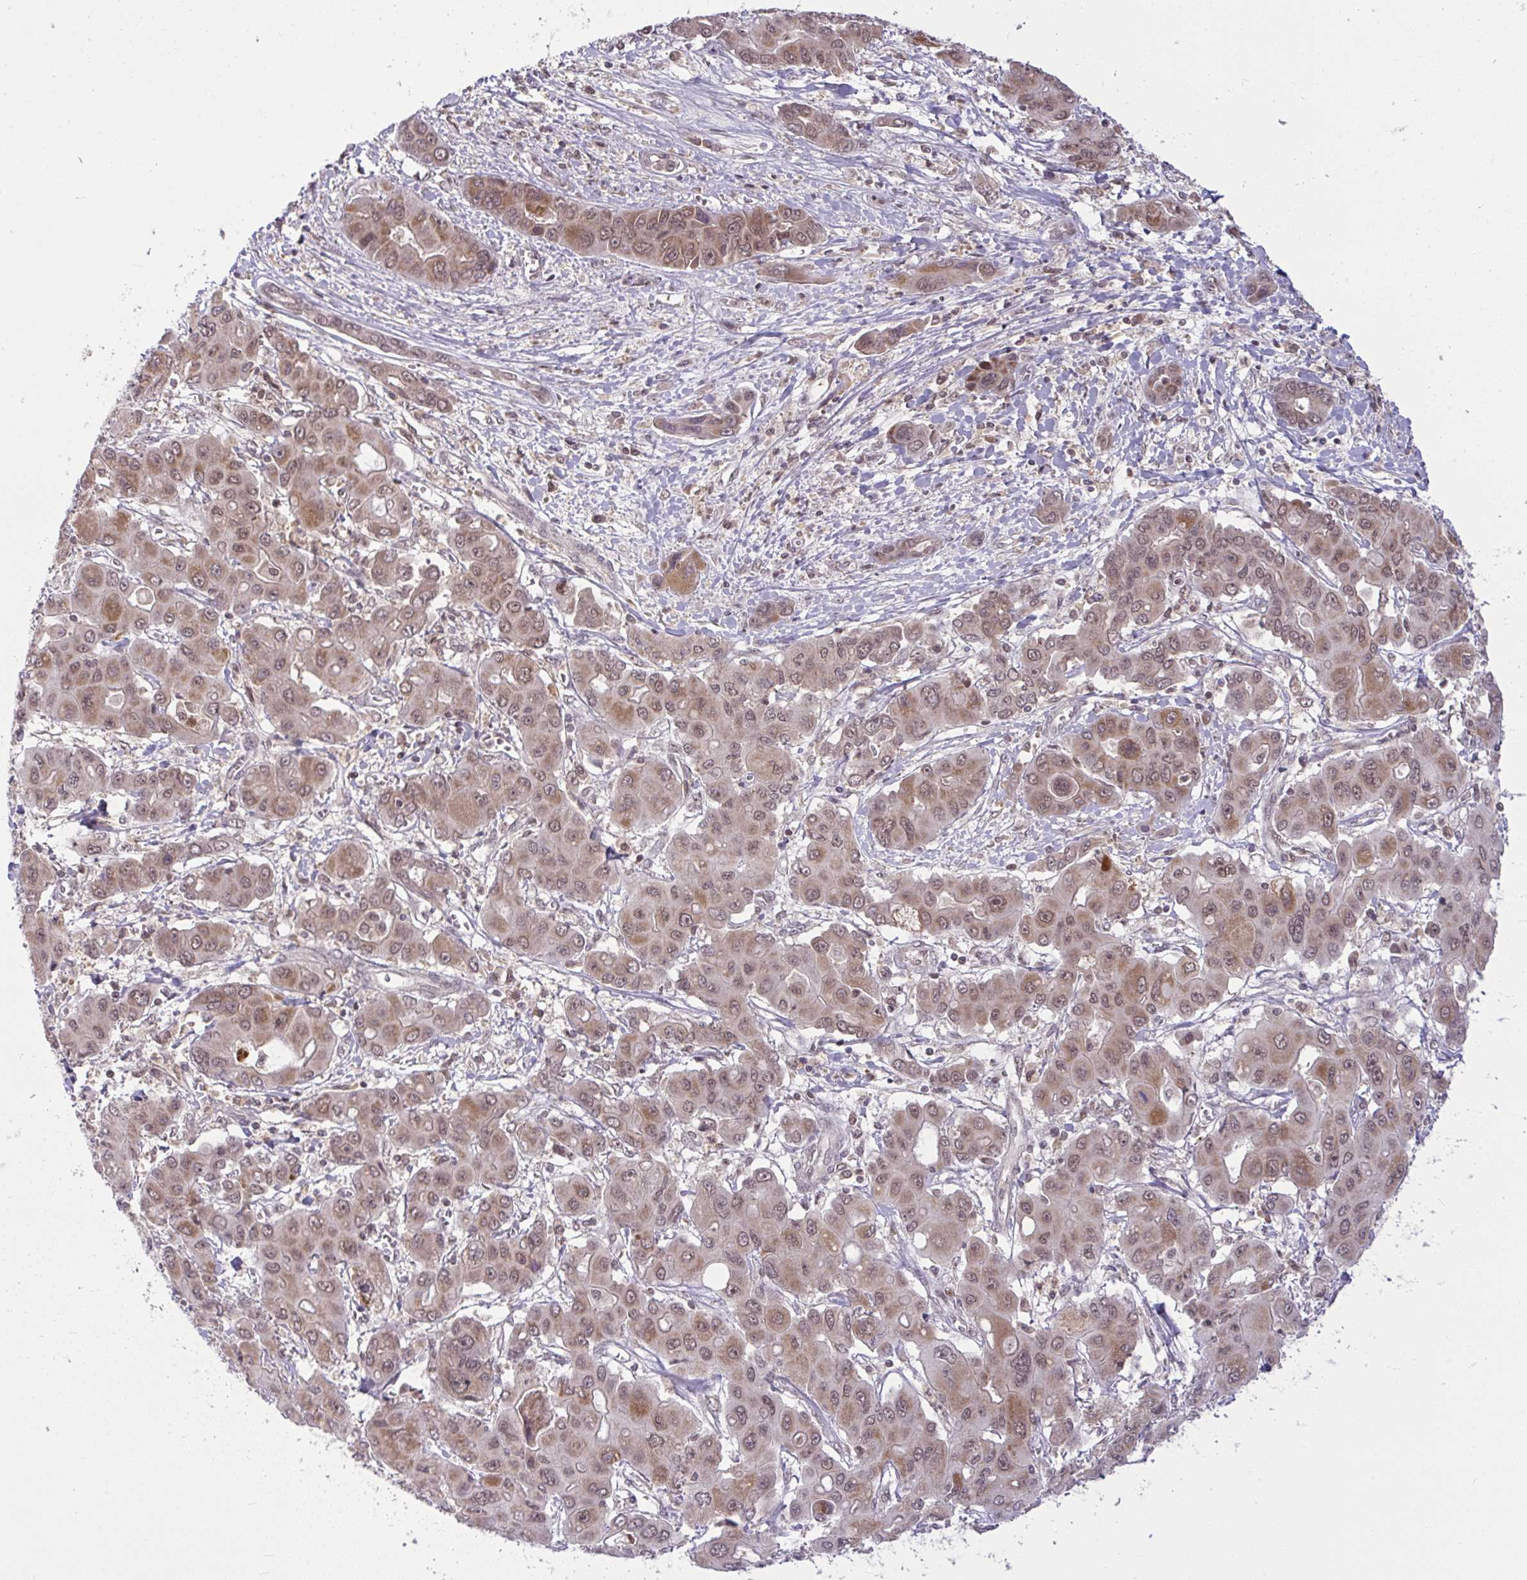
{"staining": {"intensity": "moderate", "quantity": ">75%", "location": "cytoplasmic/membranous,nuclear"}, "tissue": "liver cancer", "cell_type": "Tumor cells", "image_type": "cancer", "snomed": [{"axis": "morphology", "description": "Cholangiocarcinoma"}, {"axis": "topography", "description": "Liver"}], "caption": "Liver cancer was stained to show a protein in brown. There is medium levels of moderate cytoplasmic/membranous and nuclear positivity in approximately >75% of tumor cells.", "gene": "KLF2", "patient": {"sex": "male", "age": 67}}